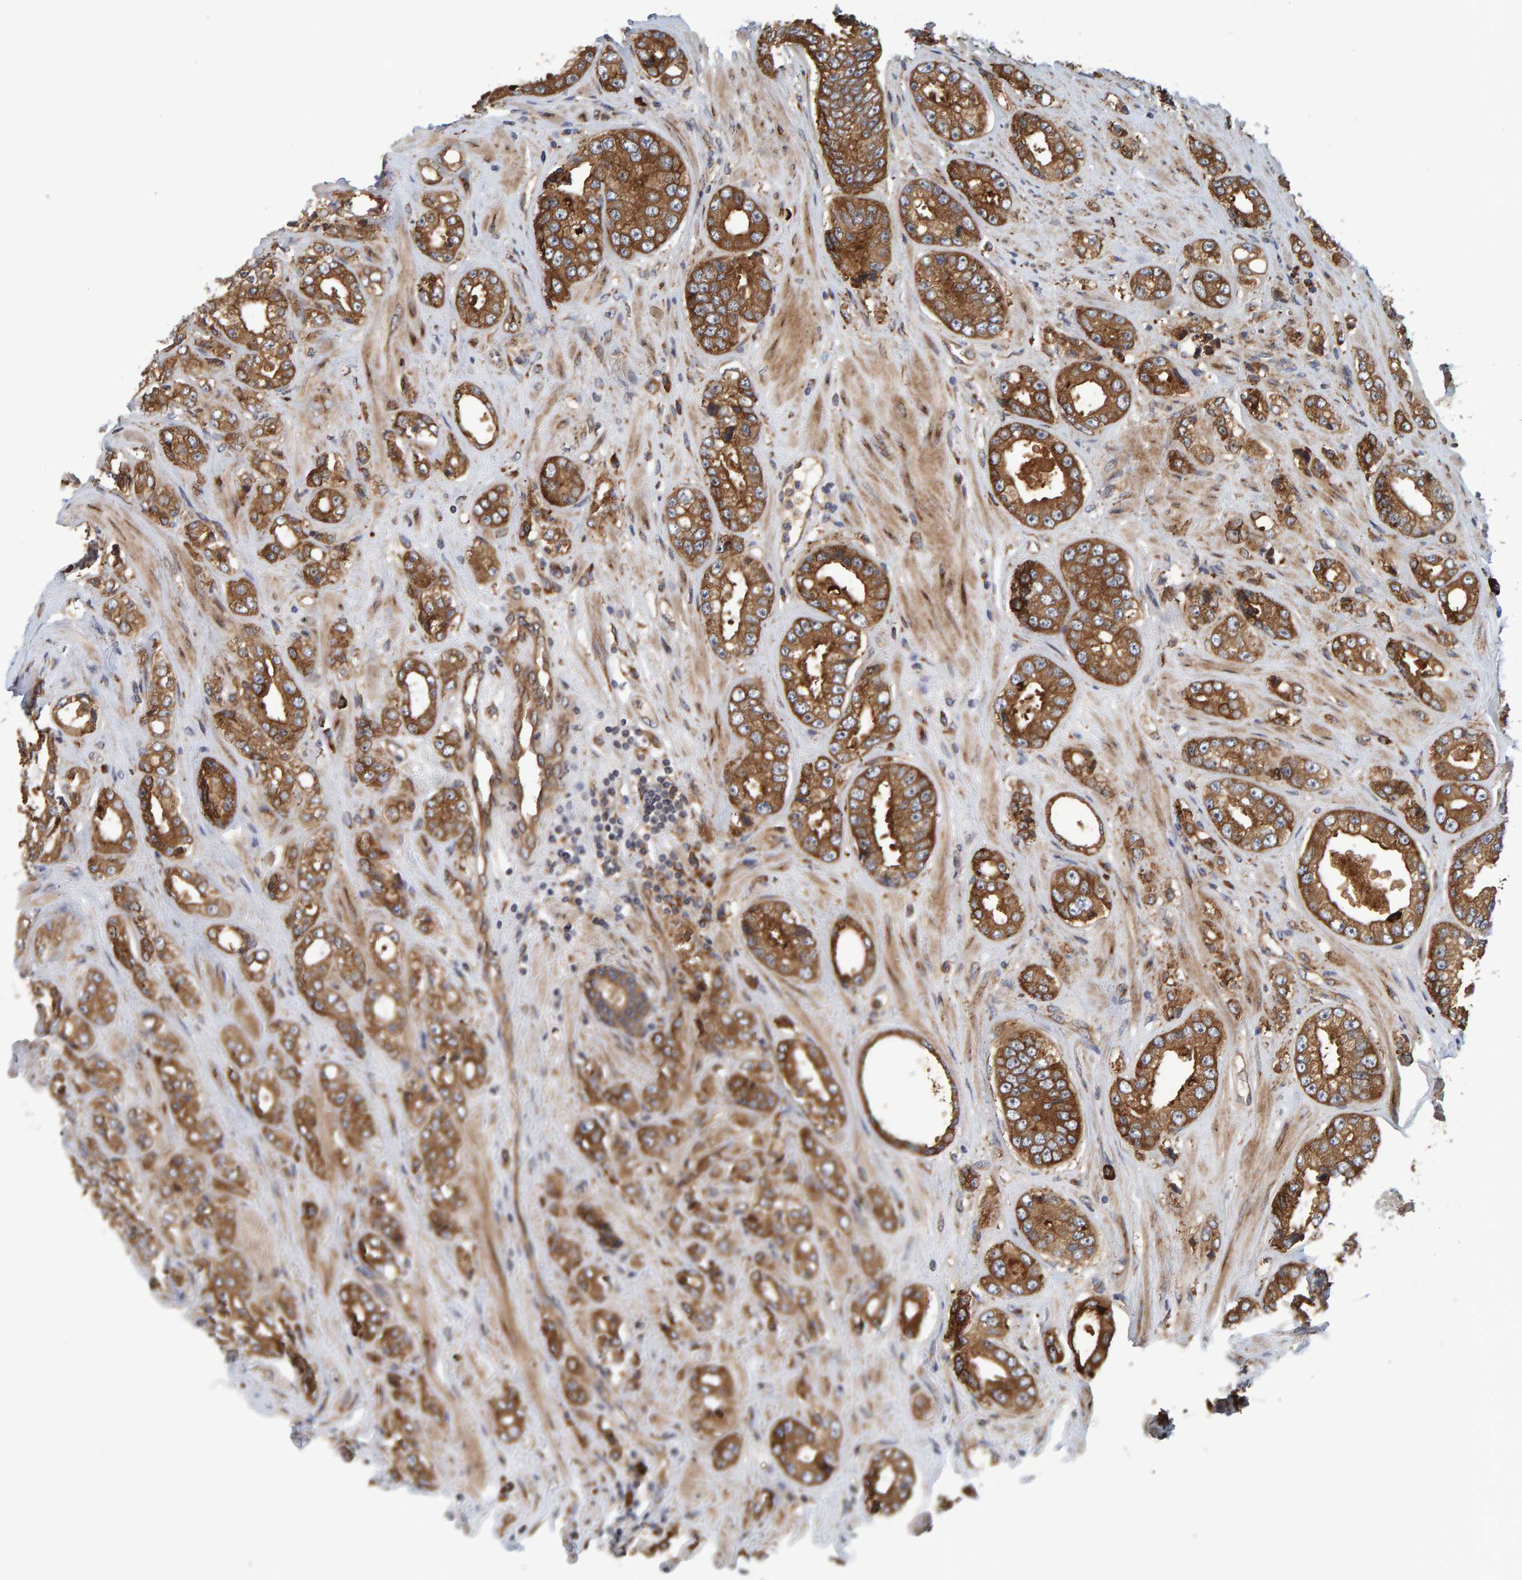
{"staining": {"intensity": "moderate", "quantity": ">75%", "location": "cytoplasmic/membranous"}, "tissue": "prostate cancer", "cell_type": "Tumor cells", "image_type": "cancer", "snomed": [{"axis": "morphology", "description": "Adenocarcinoma, High grade"}, {"axis": "topography", "description": "Prostate"}], "caption": "High-grade adenocarcinoma (prostate) stained with a protein marker shows moderate staining in tumor cells.", "gene": "BAIAP2", "patient": {"sex": "male", "age": 61}}